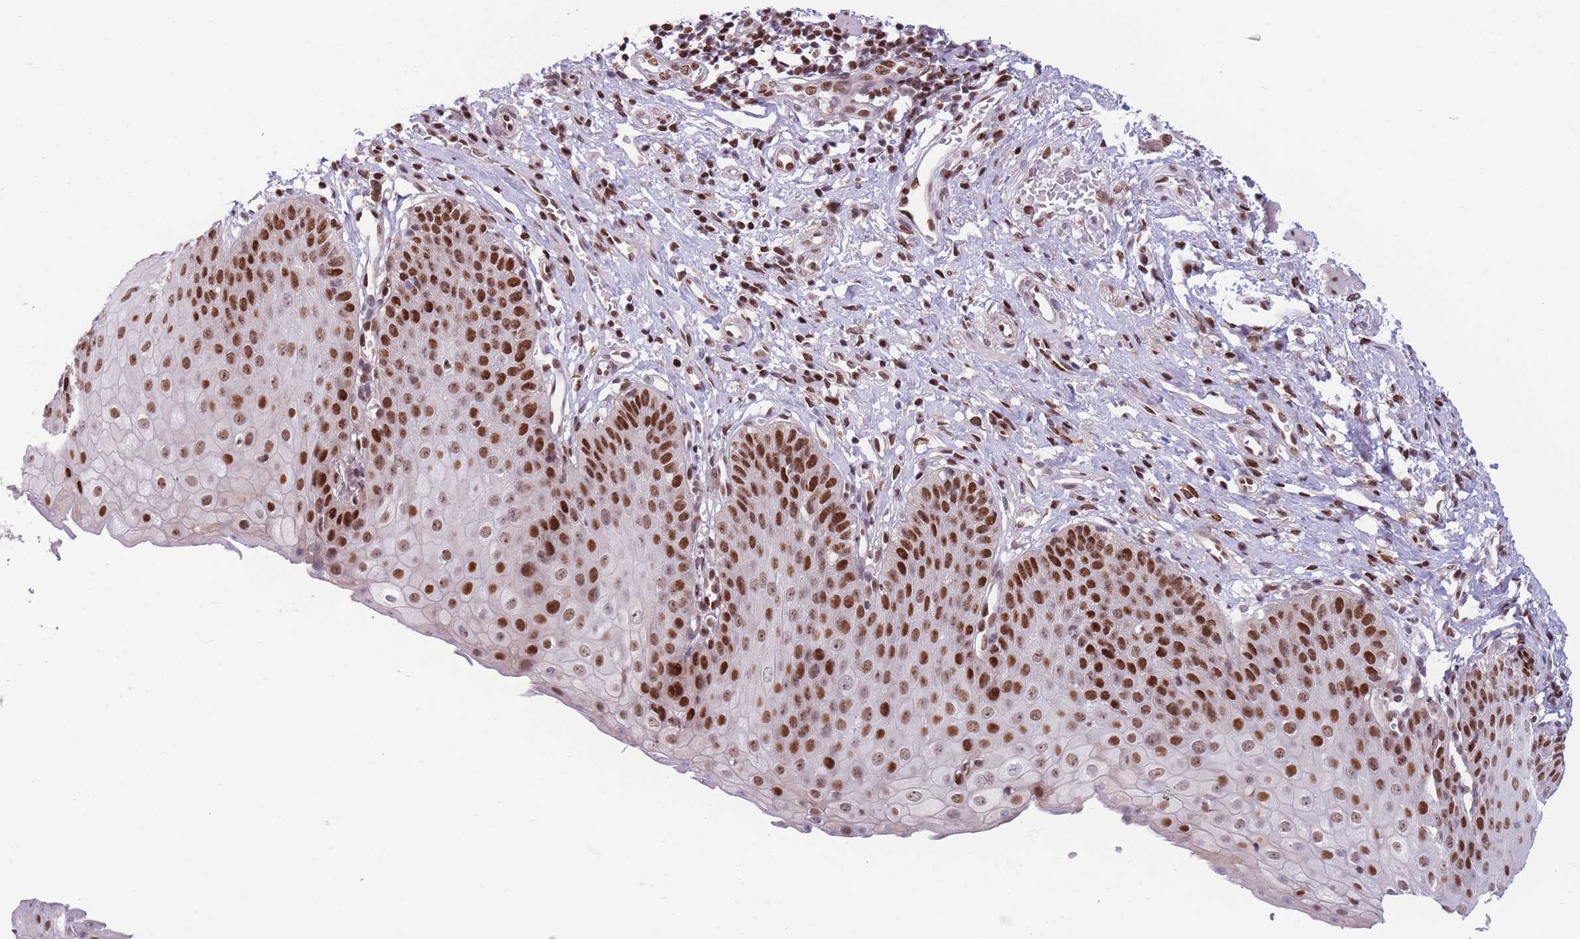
{"staining": {"intensity": "strong", "quantity": ">75%", "location": "nuclear"}, "tissue": "esophagus", "cell_type": "Squamous epithelial cells", "image_type": "normal", "snomed": [{"axis": "morphology", "description": "Normal tissue, NOS"}, {"axis": "topography", "description": "Esophagus"}], "caption": "Protein staining by immunohistochemistry (IHC) reveals strong nuclear staining in approximately >75% of squamous epithelial cells in benign esophagus.", "gene": "DNAJC3", "patient": {"sex": "male", "age": 71}}